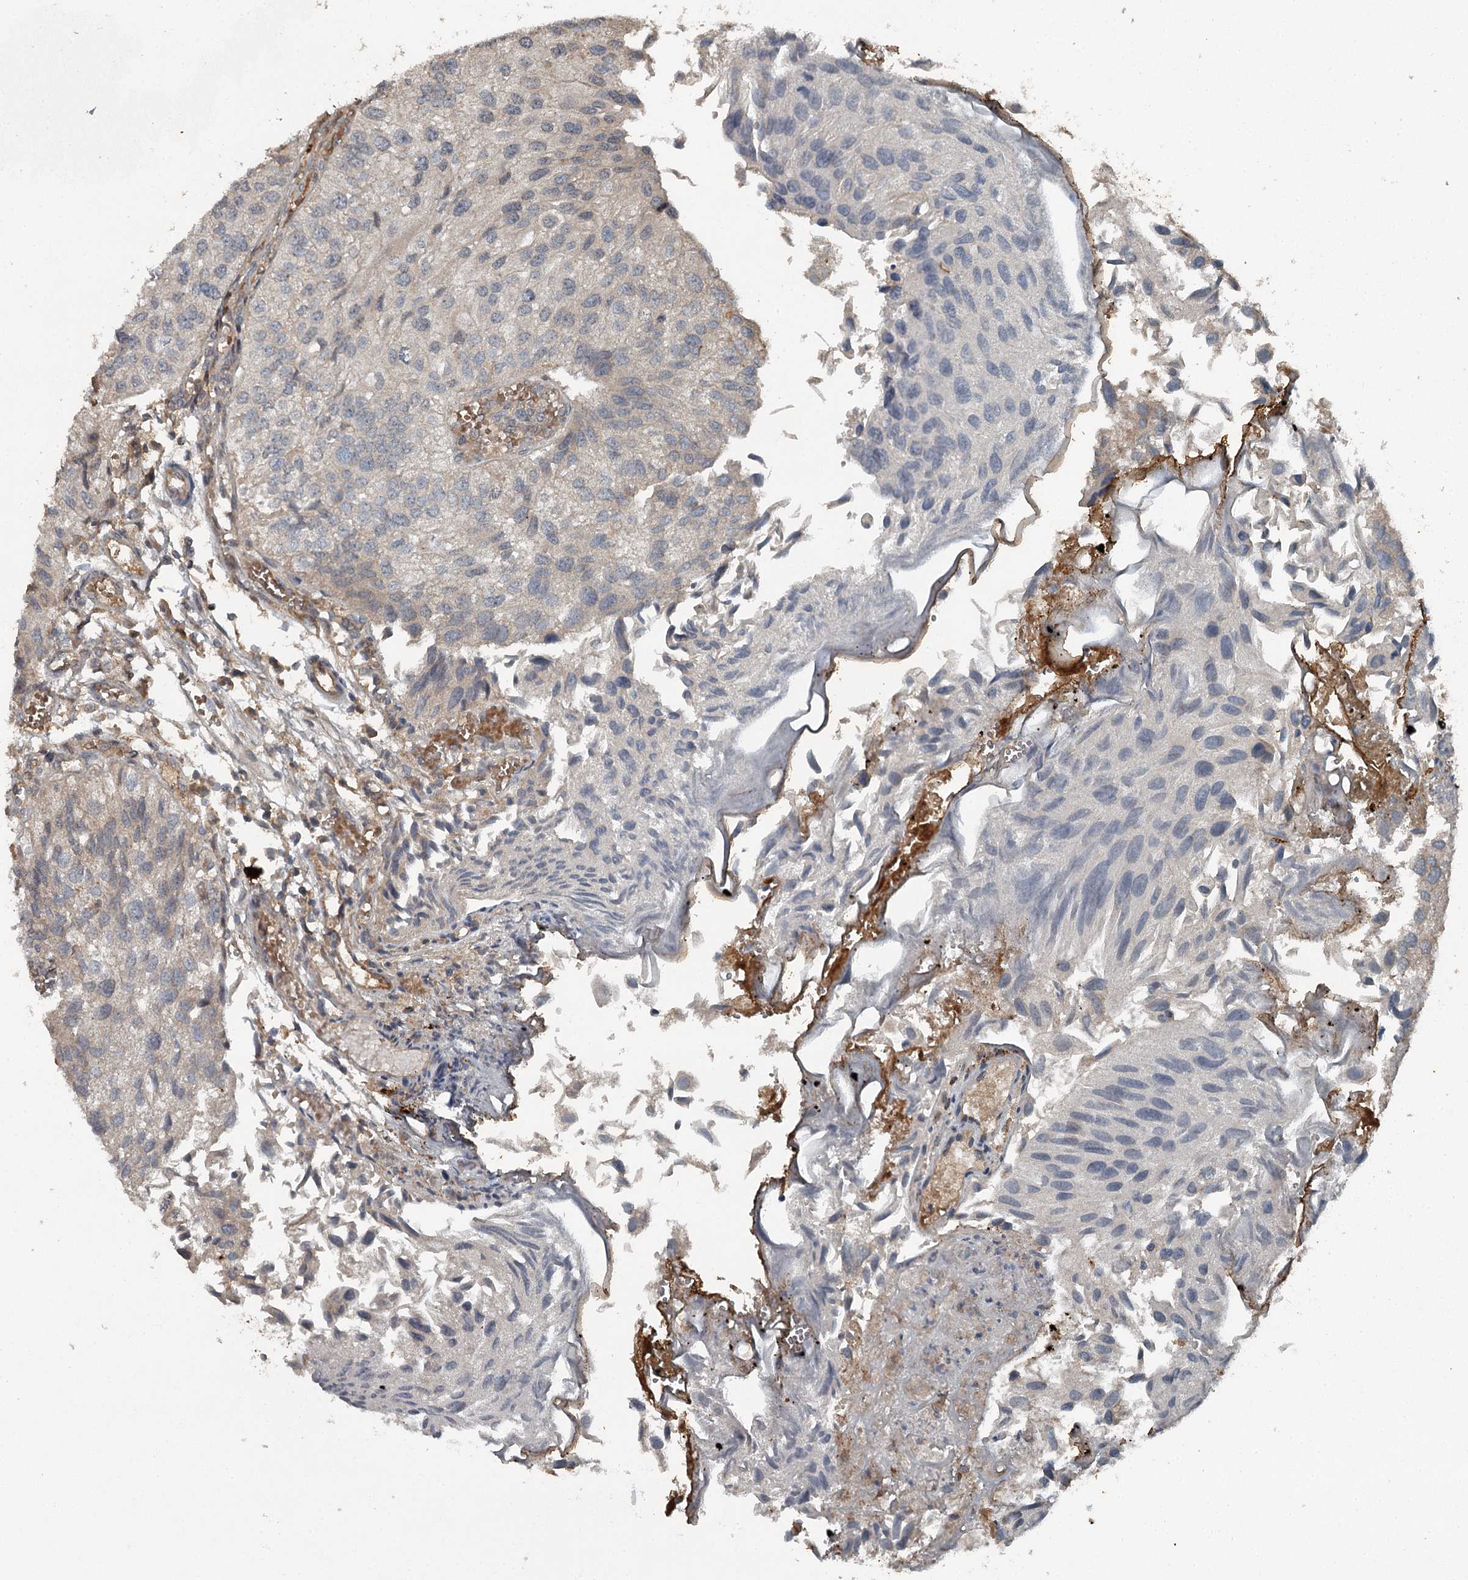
{"staining": {"intensity": "negative", "quantity": "none", "location": "none"}, "tissue": "urothelial cancer", "cell_type": "Tumor cells", "image_type": "cancer", "snomed": [{"axis": "morphology", "description": "Urothelial carcinoma, Low grade"}, {"axis": "topography", "description": "Urinary bladder"}], "caption": "An IHC histopathology image of urothelial carcinoma (low-grade) is shown. There is no staining in tumor cells of urothelial carcinoma (low-grade).", "gene": "SLC39A8", "patient": {"sex": "female", "age": 89}}